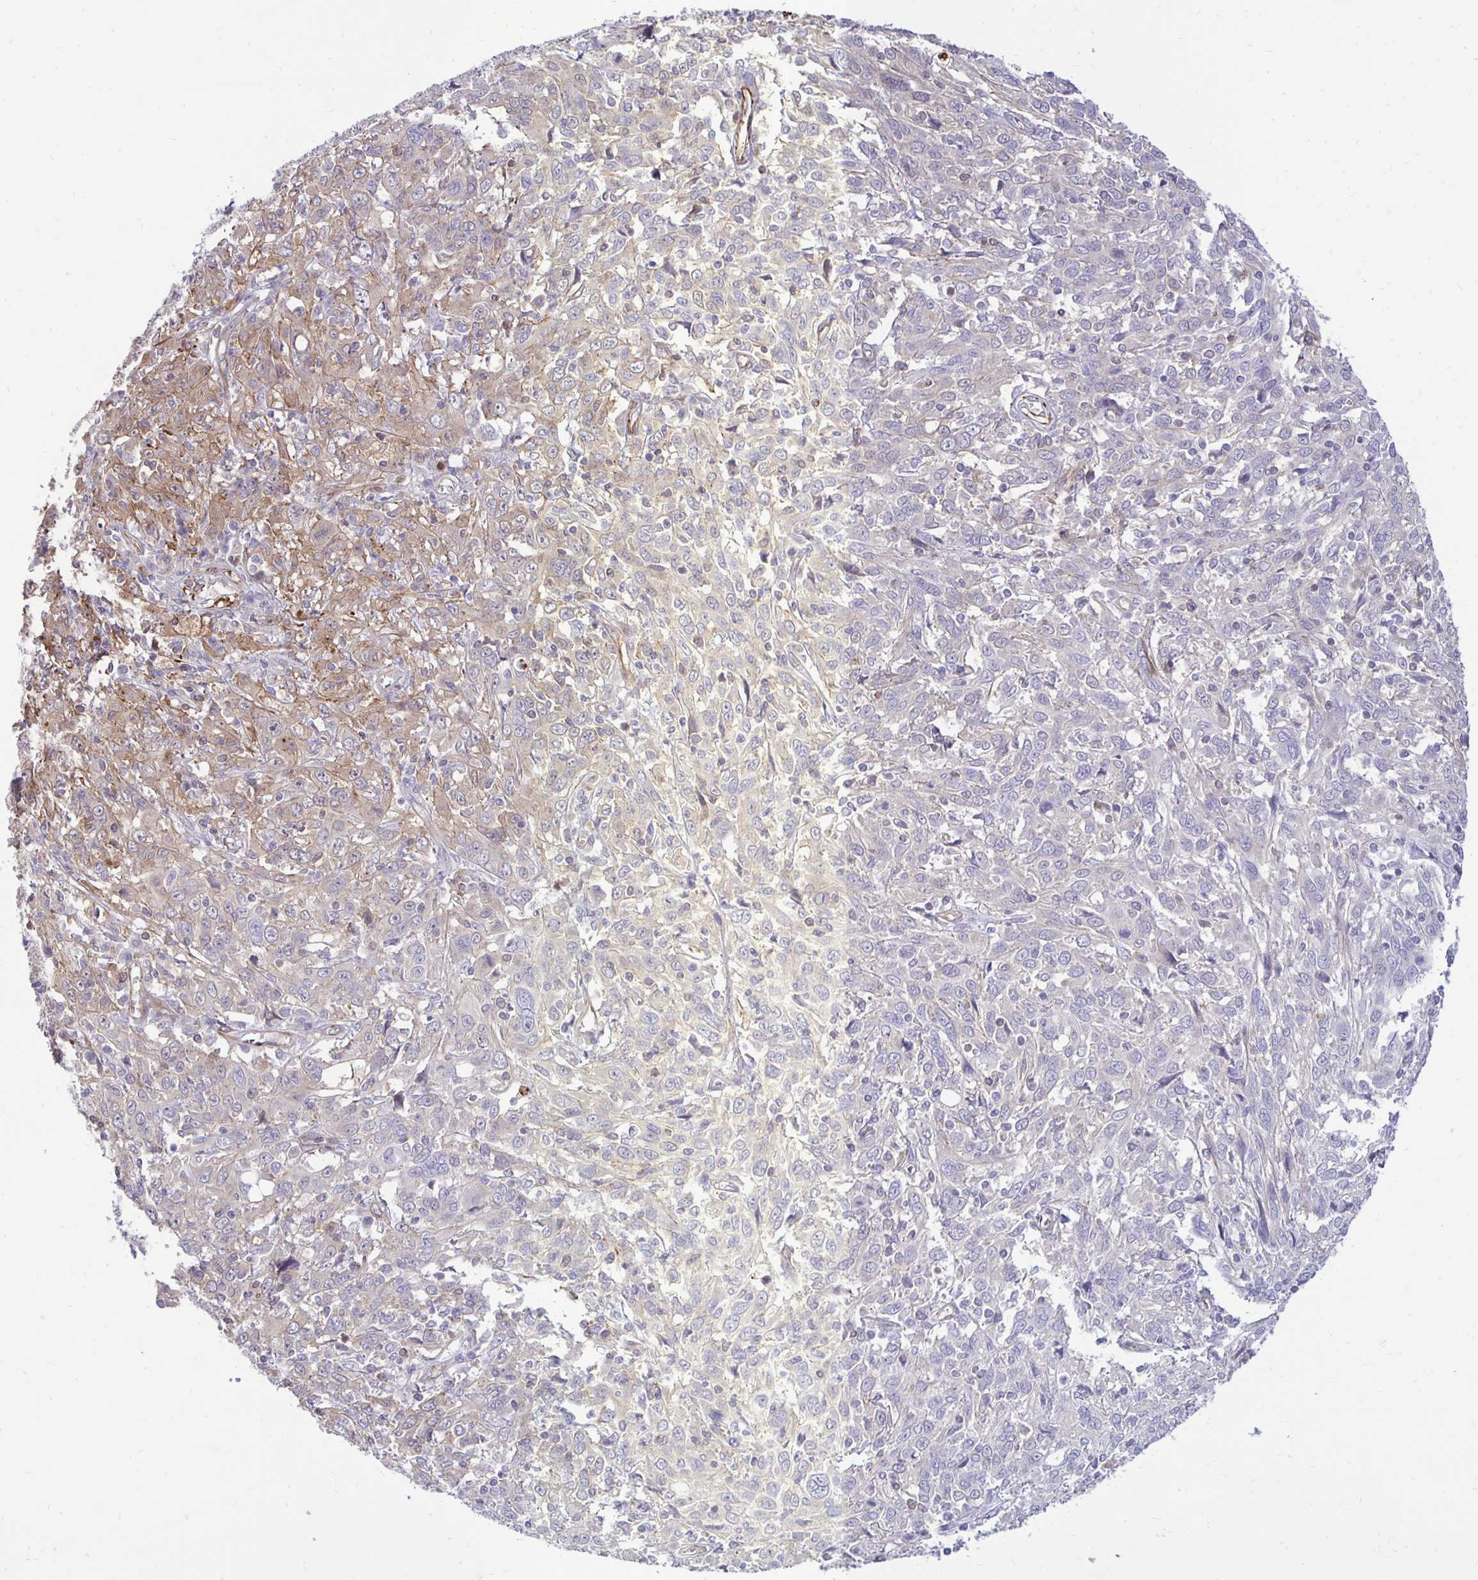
{"staining": {"intensity": "moderate", "quantity": "<25%", "location": "cytoplasmic/membranous"}, "tissue": "cervical cancer", "cell_type": "Tumor cells", "image_type": "cancer", "snomed": [{"axis": "morphology", "description": "Squamous cell carcinoma, NOS"}, {"axis": "topography", "description": "Cervix"}], "caption": "Immunohistochemical staining of human cervical cancer demonstrates low levels of moderate cytoplasmic/membranous expression in approximately <25% of tumor cells.", "gene": "CTPS1", "patient": {"sex": "female", "age": 46}}